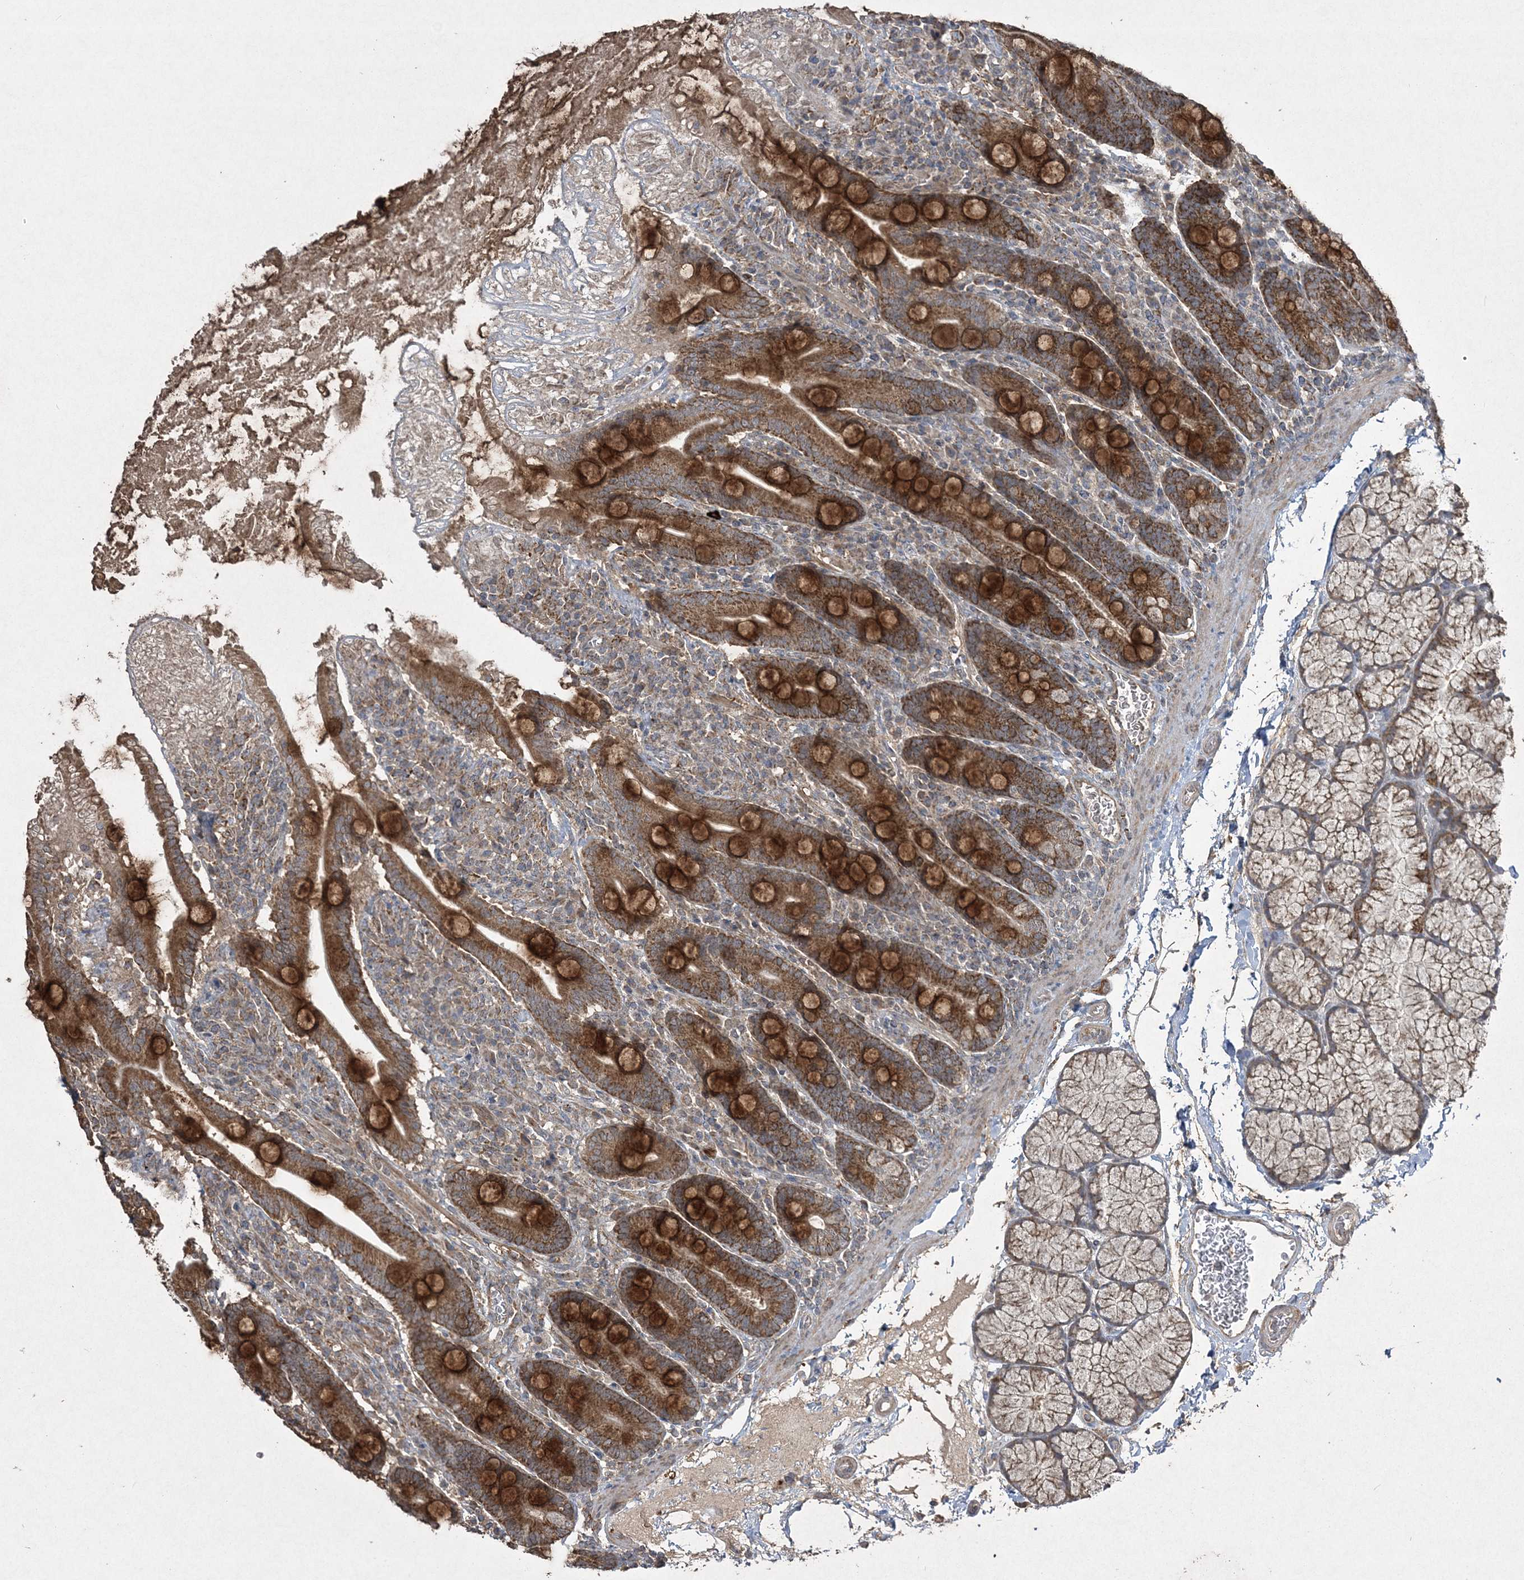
{"staining": {"intensity": "strong", "quantity": ">75%", "location": "cytoplasmic/membranous"}, "tissue": "duodenum", "cell_type": "Glandular cells", "image_type": "normal", "snomed": [{"axis": "morphology", "description": "Normal tissue, NOS"}, {"axis": "topography", "description": "Duodenum"}], "caption": "A high-resolution image shows immunohistochemistry staining of normal duodenum, which shows strong cytoplasmic/membranous staining in about >75% of glandular cells.", "gene": "GRSF1", "patient": {"sex": "male", "age": 35}}